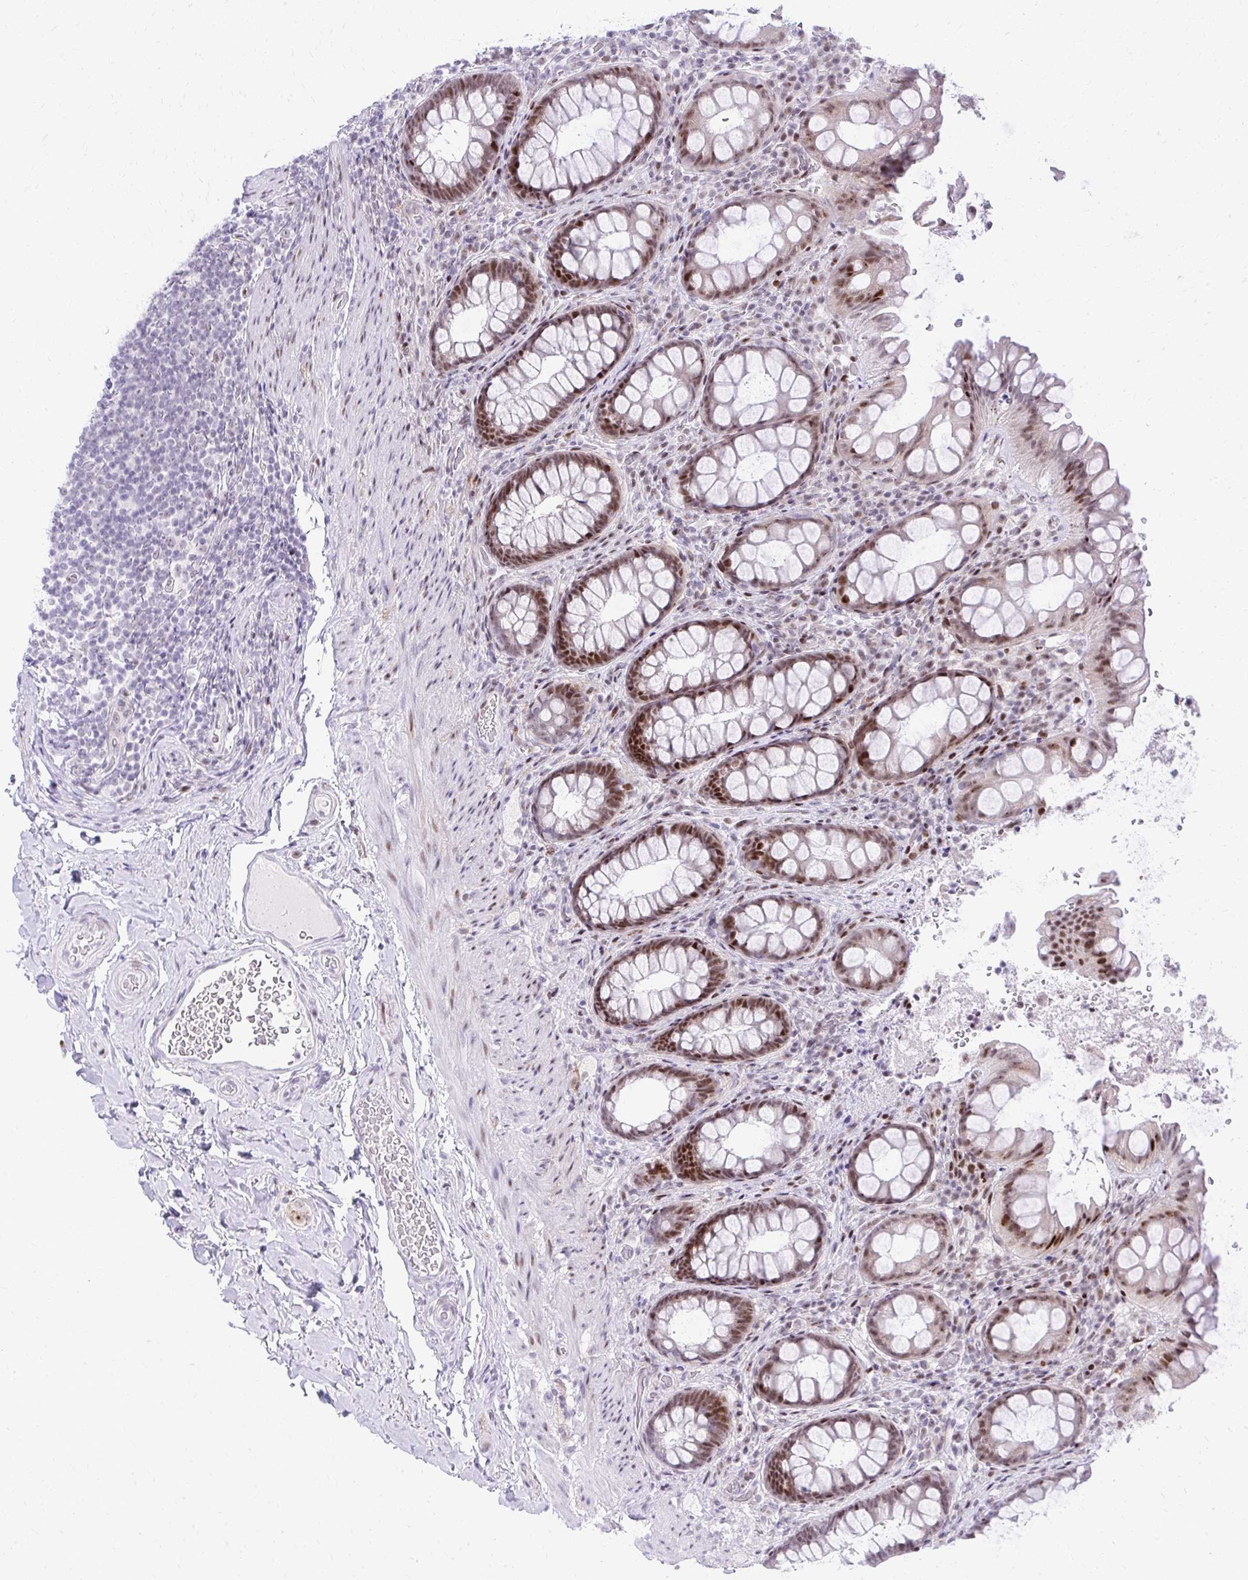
{"staining": {"intensity": "strong", "quantity": ">75%", "location": "nuclear"}, "tissue": "rectum", "cell_type": "Glandular cells", "image_type": "normal", "snomed": [{"axis": "morphology", "description": "Normal tissue, NOS"}, {"axis": "topography", "description": "Rectum"}, {"axis": "topography", "description": "Peripheral nerve tissue"}], "caption": "The immunohistochemical stain shows strong nuclear expression in glandular cells of benign rectum. (DAB IHC, brown staining for protein, blue staining for nuclei).", "gene": "GLDN", "patient": {"sex": "female", "age": 69}}